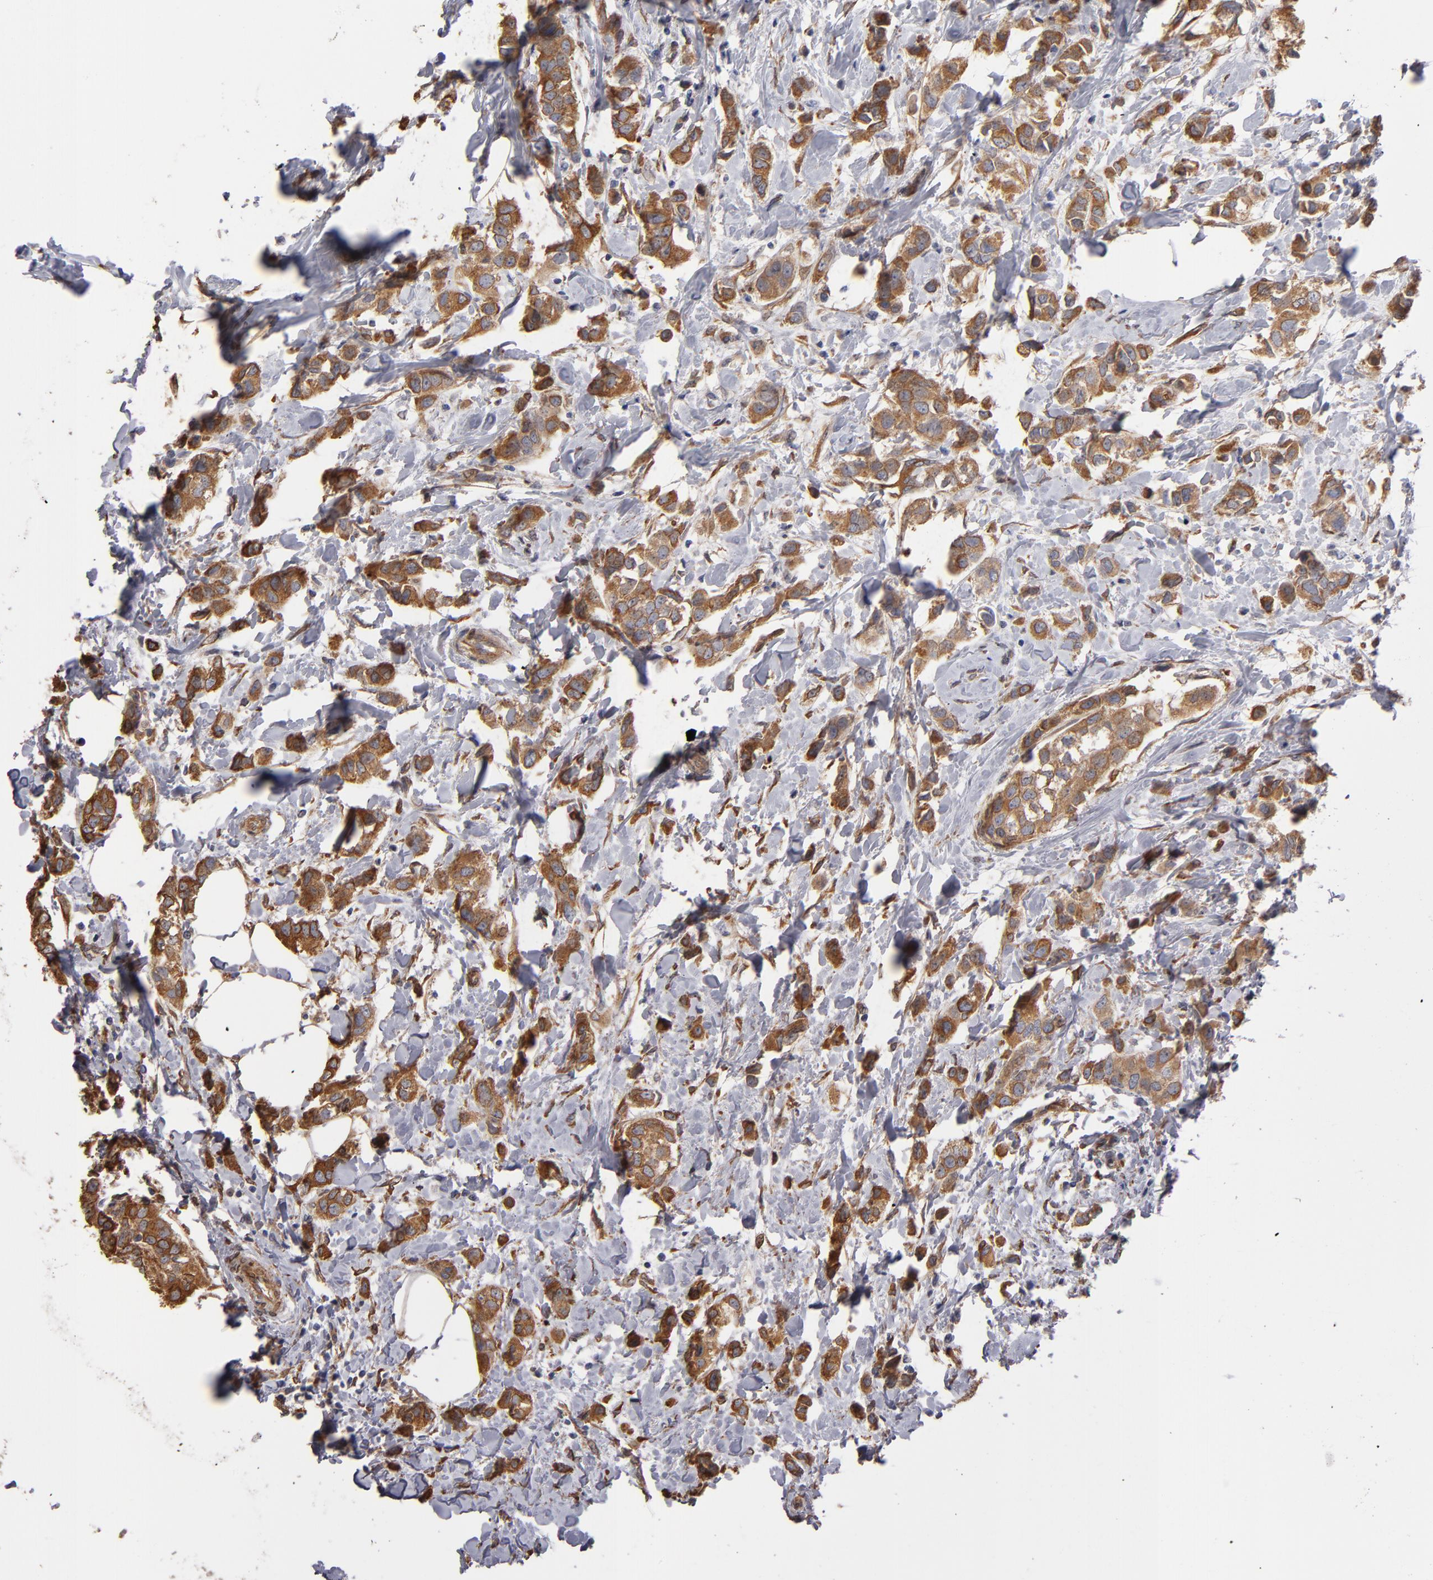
{"staining": {"intensity": "moderate", "quantity": ">75%", "location": "cytoplasmic/membranous"}, "tissue": "breast cancer", "cell_type": "Tumor cells", "image_type": "cancer", "snomed": [{"axis": "morphology", "description": "Normal tissue, NOS"}, {"axis": "morphology", "description": "Duct carcinoma"}, {"axis": "topography", "description": "Breast"}], "caption": "Immunohistochemistry (IHC) photomicrograph of neoplastic tissue: human breast cancer (intraductal carcinoma) stained using IHC demonstrates medium levels of moderate protein expression localized specifically in the cytoplasmic/membranous of tumor cells, appearing as a cytoplasmic/membranous brown color.", "gene": "PGRMC1", "patient": {"sex": "female", "age": 50}}